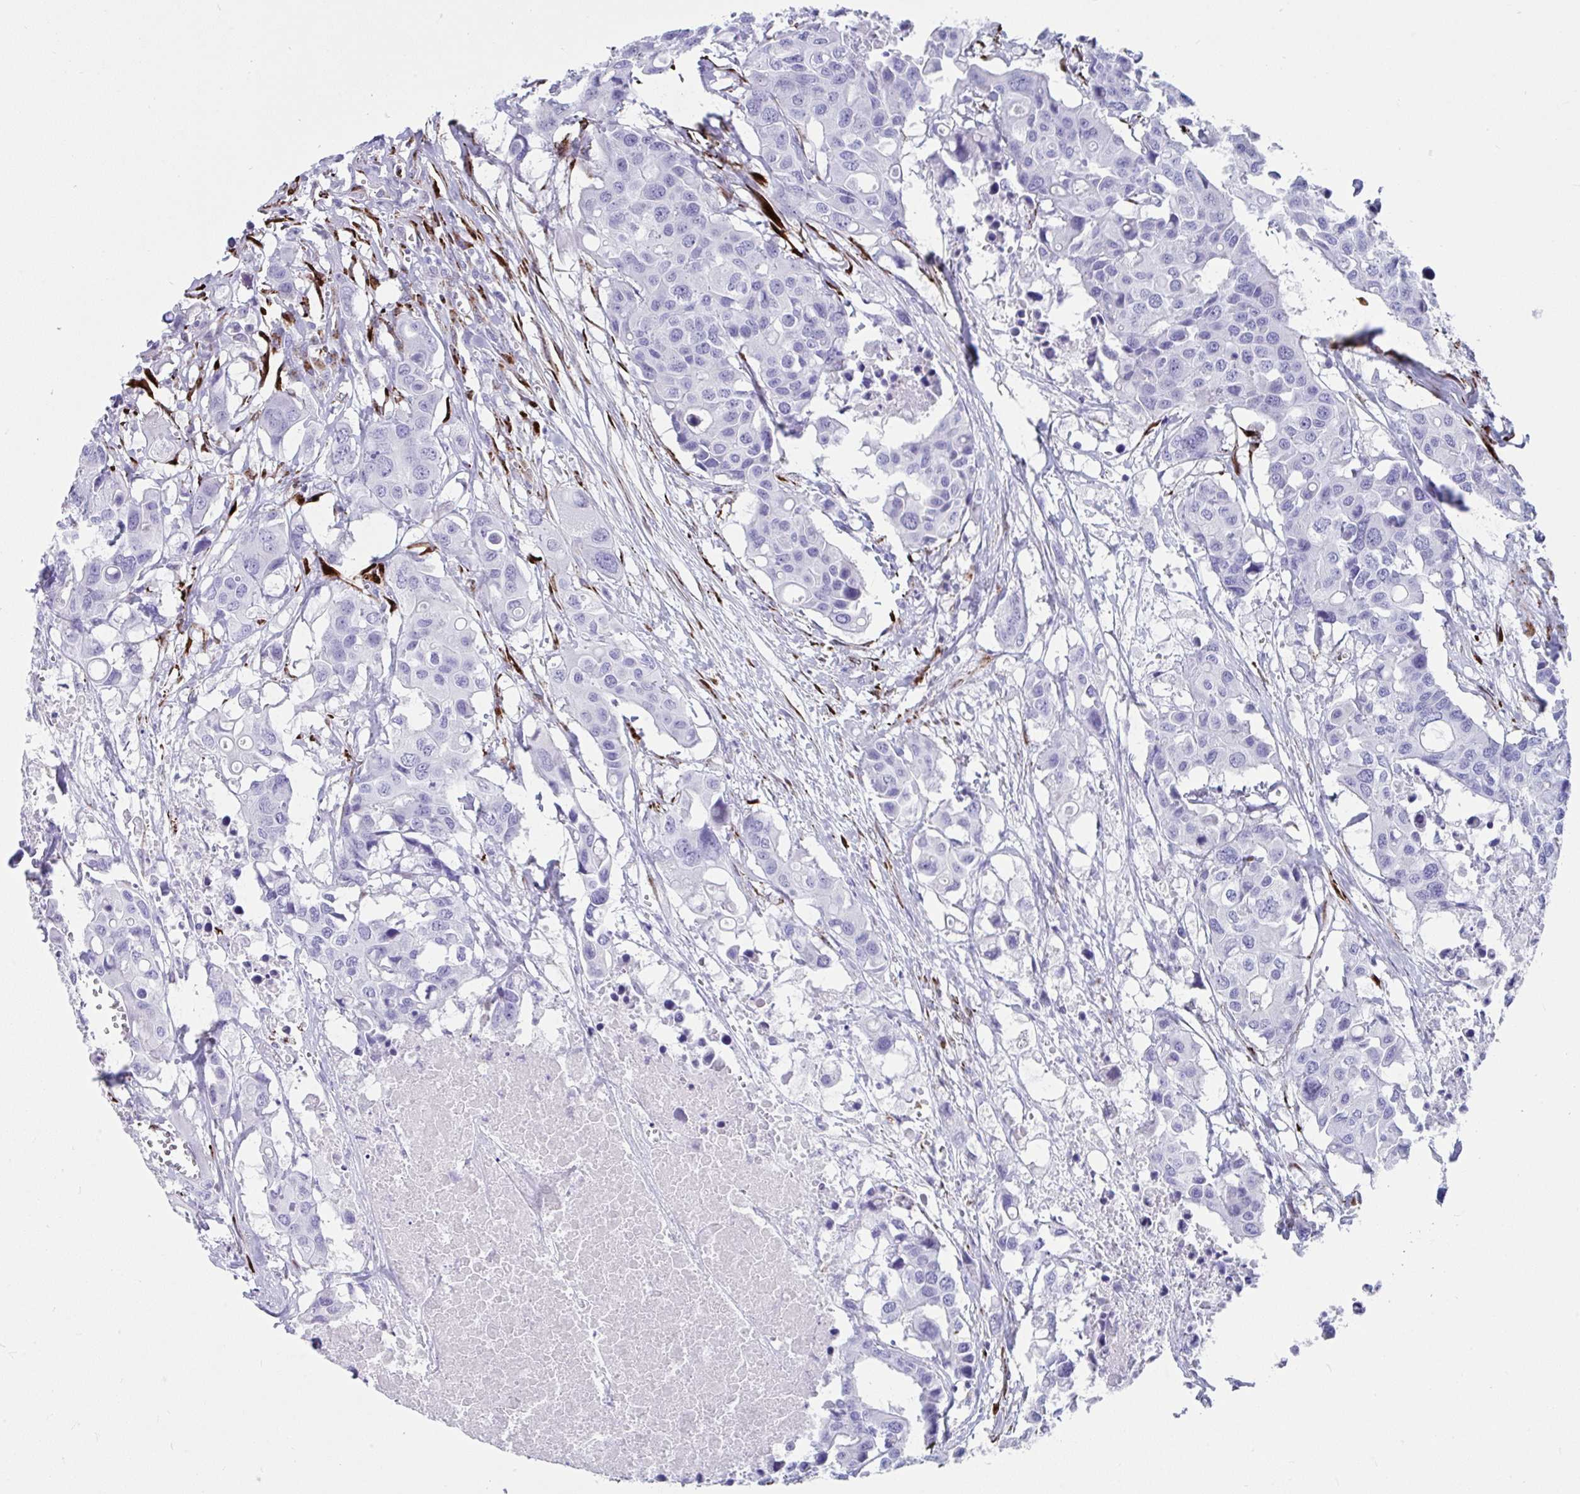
{"staining": {"intensity": "negative", "quantity": "none", "location": "none"}, "tissue": "colorectal cancer", "cell_type": "Tumor cells", "image_type": "cancer", "snomed": [{"axis": "morphology", "description": "Adenocarcinoma, NOS"}, {"axis": "topography", "description": "Colon"}], "caption": "High magnification brightfield microscopy of colorectal cancer (adenocarcinoma) stained with DAB (3,3'-diaminobenzidine) (brown) and counterstained with hematoxylin (blue): tumor cells show no significant positivity. Nuclei are stained in blue.", "gene": "GRXCR2", "patient": {"sex": "male", "age": 77}}